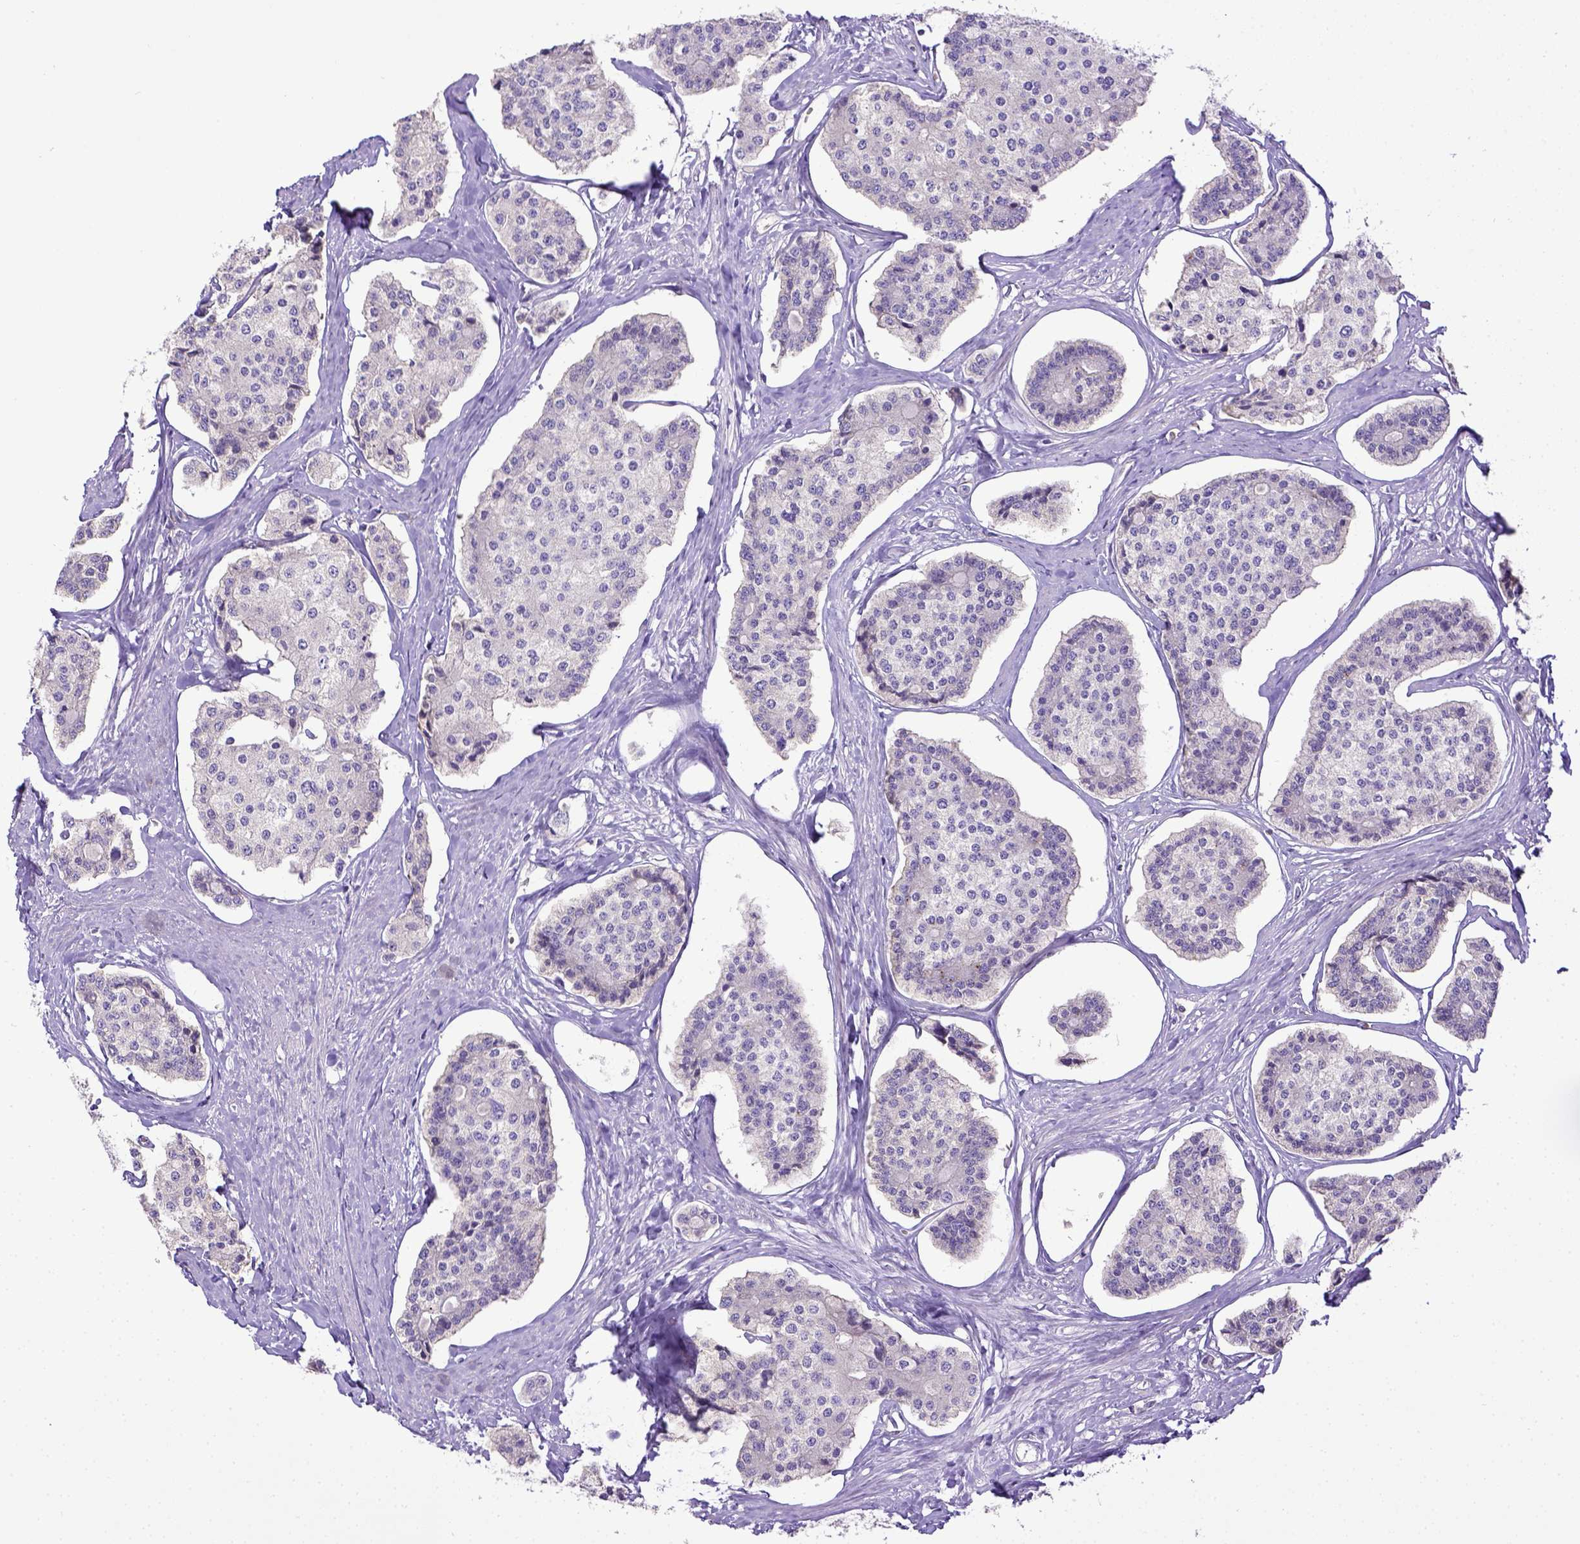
{"staining": {"intensity": "negative", "quantity": "none", "location": "none"}, "tissue": "carcinoid", "cell_type": "Tumor cells", "image_type": "cancer", "snomed": [{"axis": "morphology", "description": "Carcinoid, malignant, NOS"}, {"axis": "topography", "description": "Small intestine"}], "caption": "Histopathology image shows no significant protein positivity in tumor cells of malignant carcinoid.", "gene": "CD40", "patient": {"sex": "female", "age": 65}}